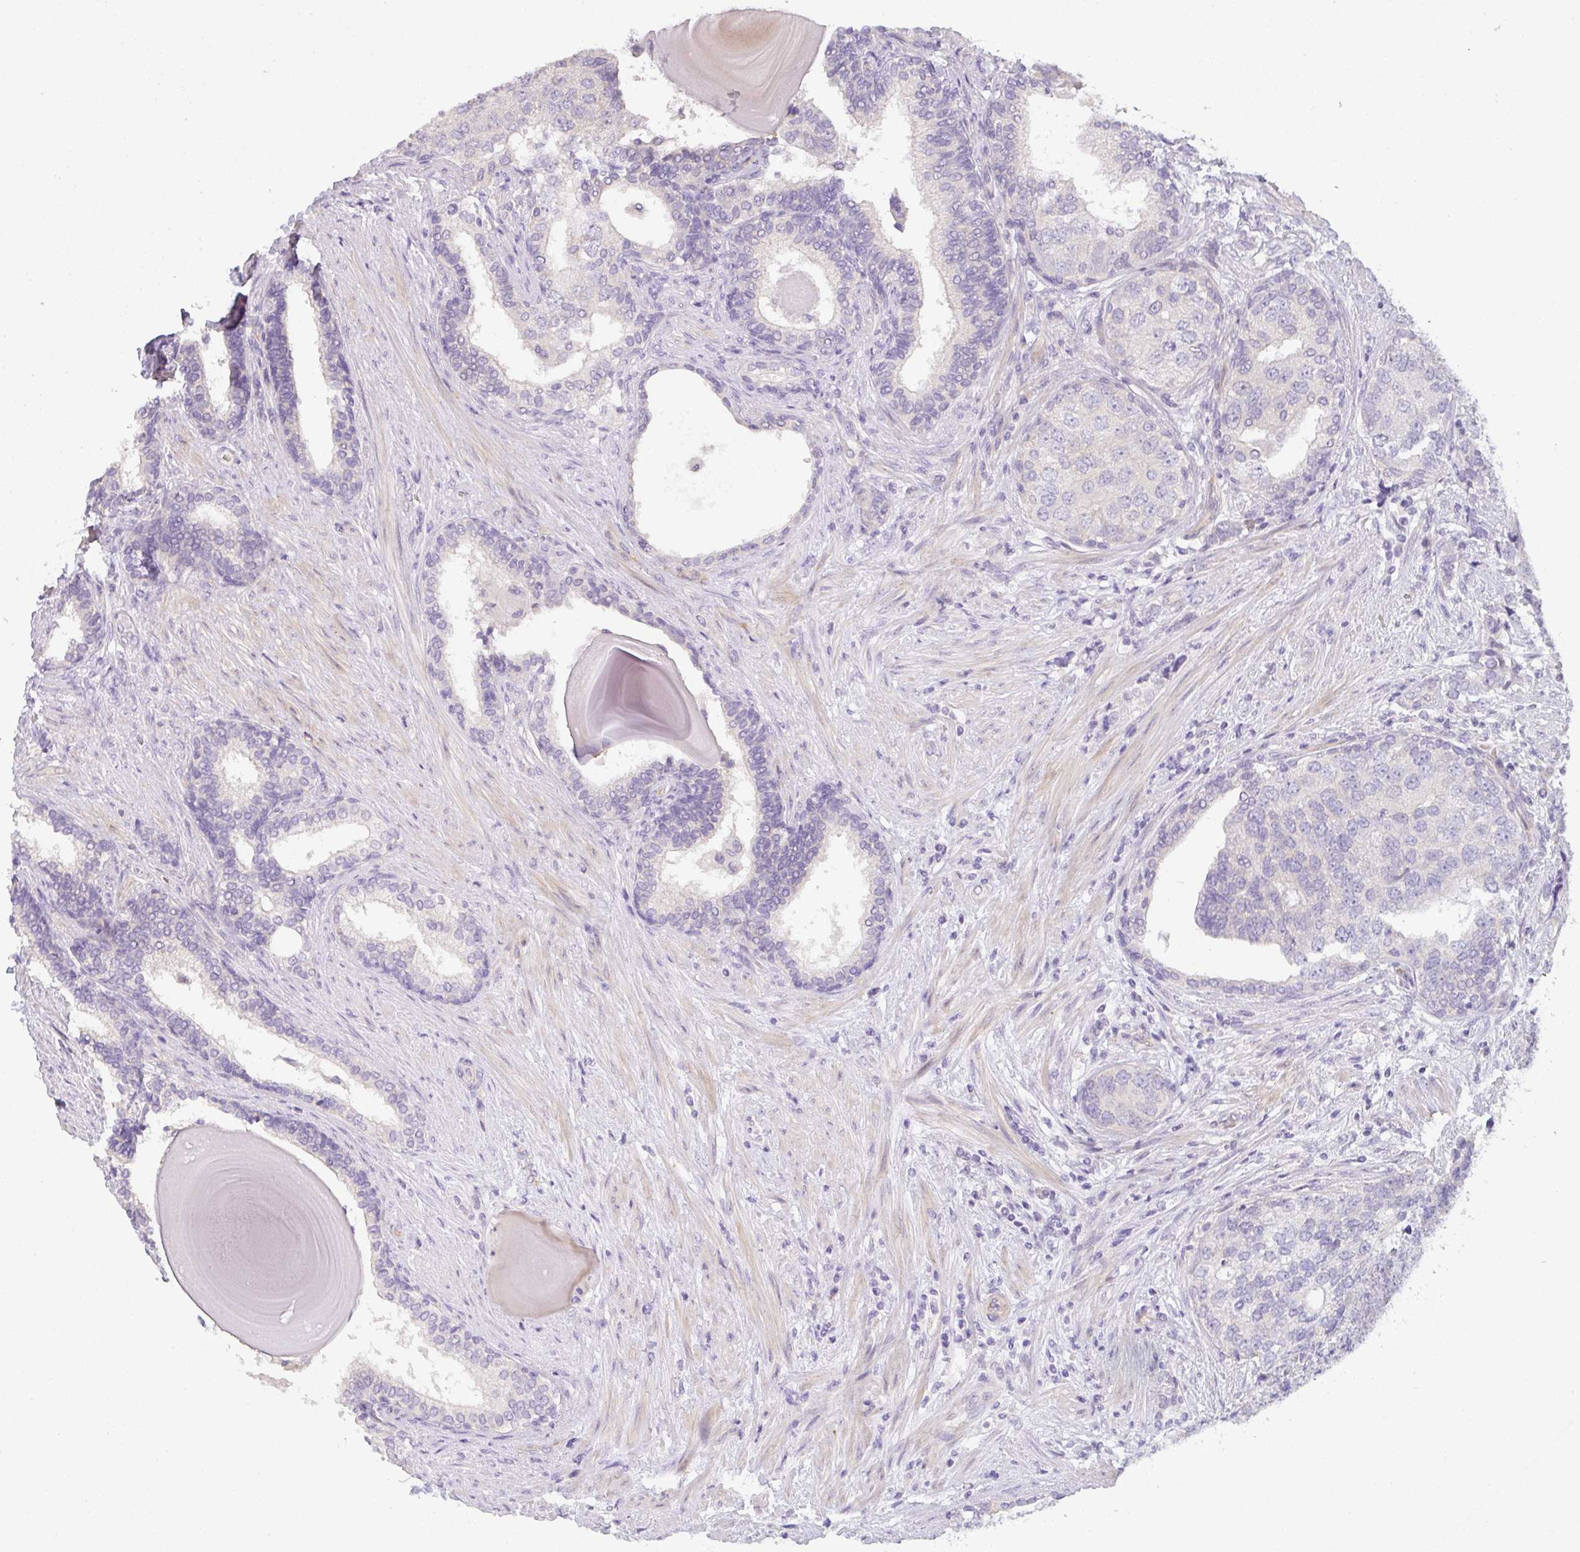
{"staining": {"intensity": "negative", "quantity": "none", "location": "none"}, "tissue": "prostate cancer", "cell_type": "Tumor cells", "image_type": "cancer", "snomed": [{"axis": "morphology", "description": "Adenocarcinoma, High grade"}, {"axis": "topography", "description": "Prostate"}], "caption": "Micrograph shows no significant protein expression in tumor cells of prostate high-grade adenocarcinoma.", "gene": "FILIP1", "patient": {"sex": "male", "age": 68}}